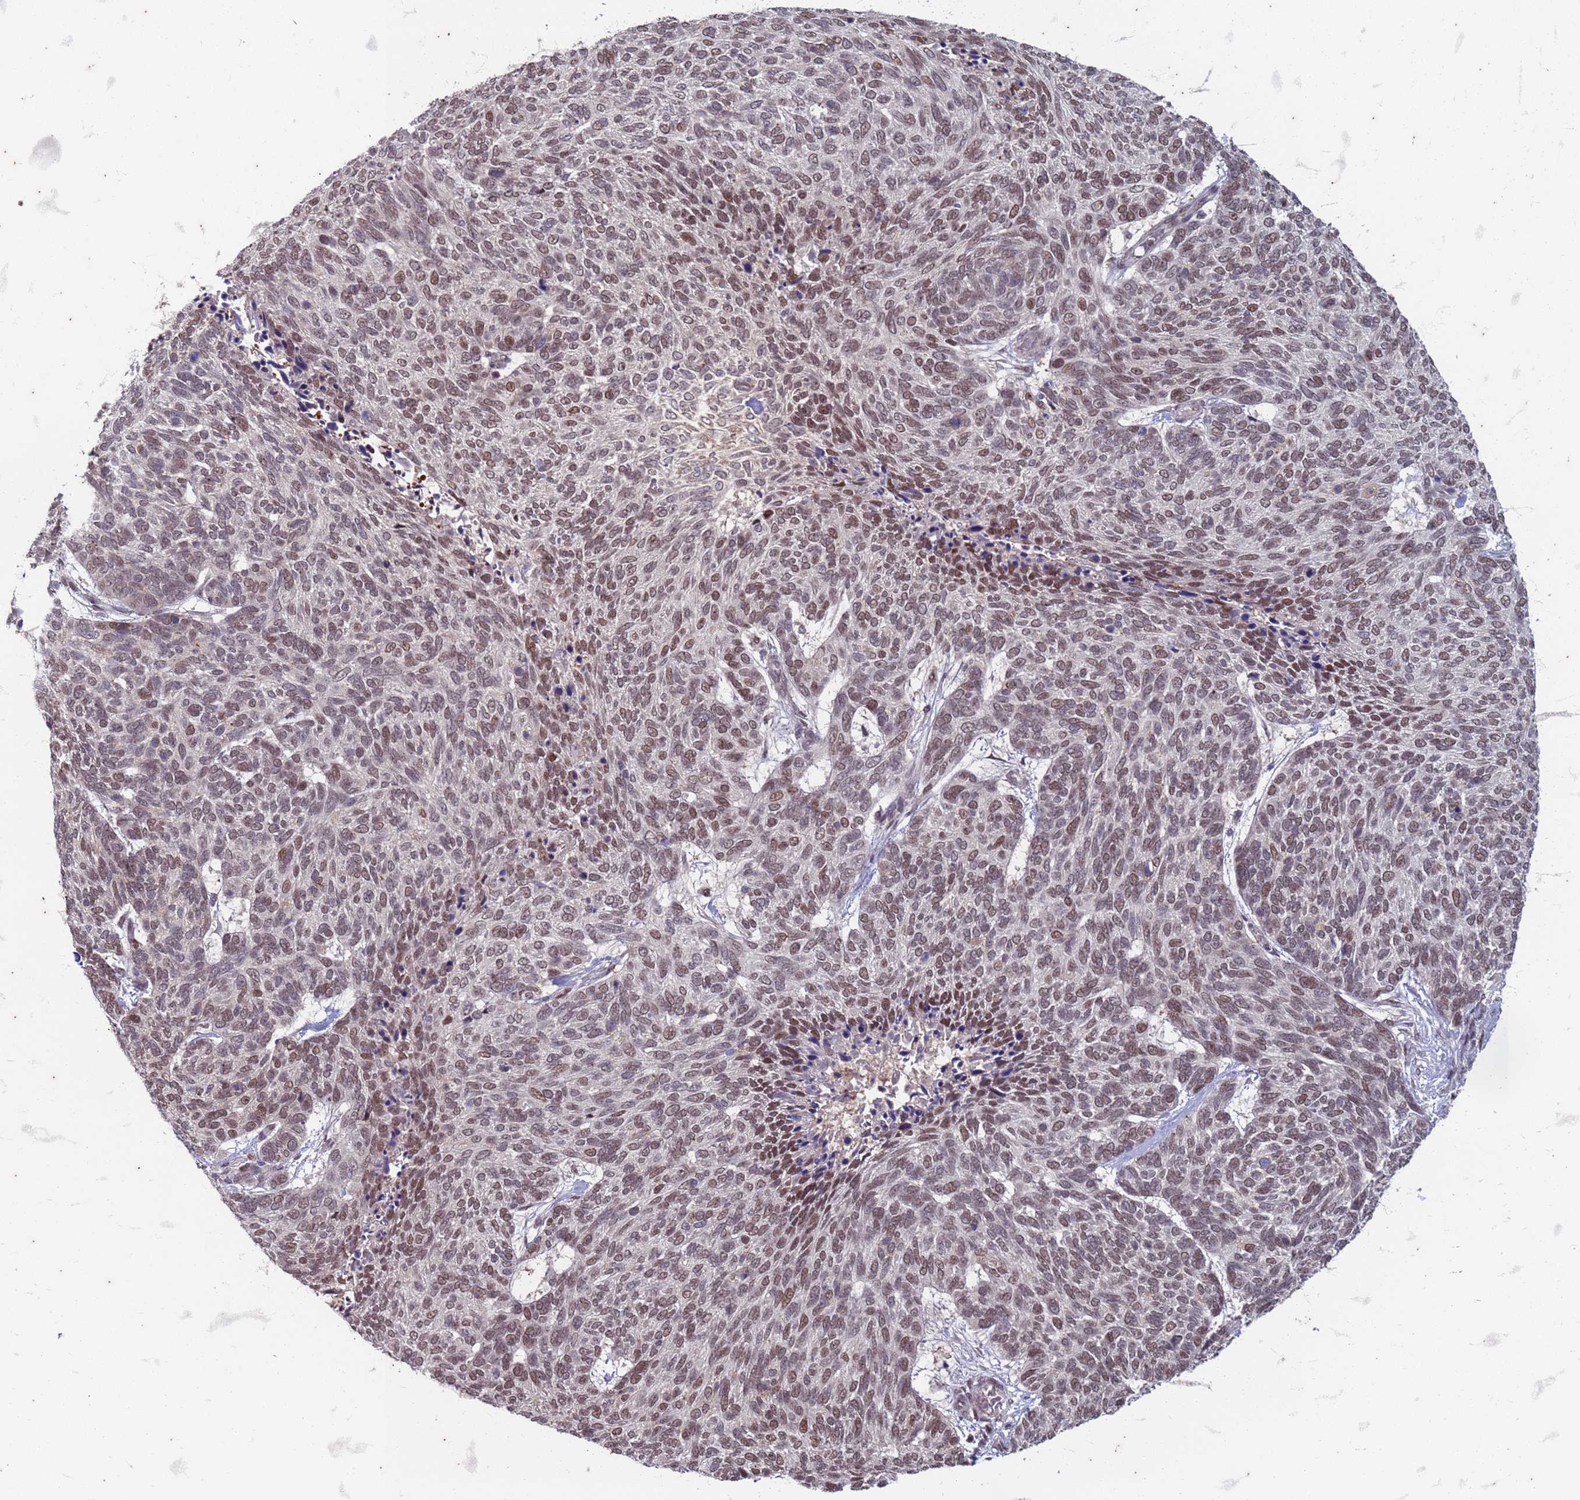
{"staining": {"intensity": "moderate", "quantity": ">75%", "location": "nuclear"}, "tissue": "skin cancer", "cell_type": "Tumor cells", "image_type": "cancer", "snomed": [{"axis": "morphology", "description": "Basal cell carcinoma"}, {"axis": "topography", "description": "Skin"}], "caption": "Human basal cell carcinoma (skin) stained with a protein marker demonstrates moderate staining in tumor cells.", "gene": "TRMT6", "patient": {"sex": "female", "age": 65}}